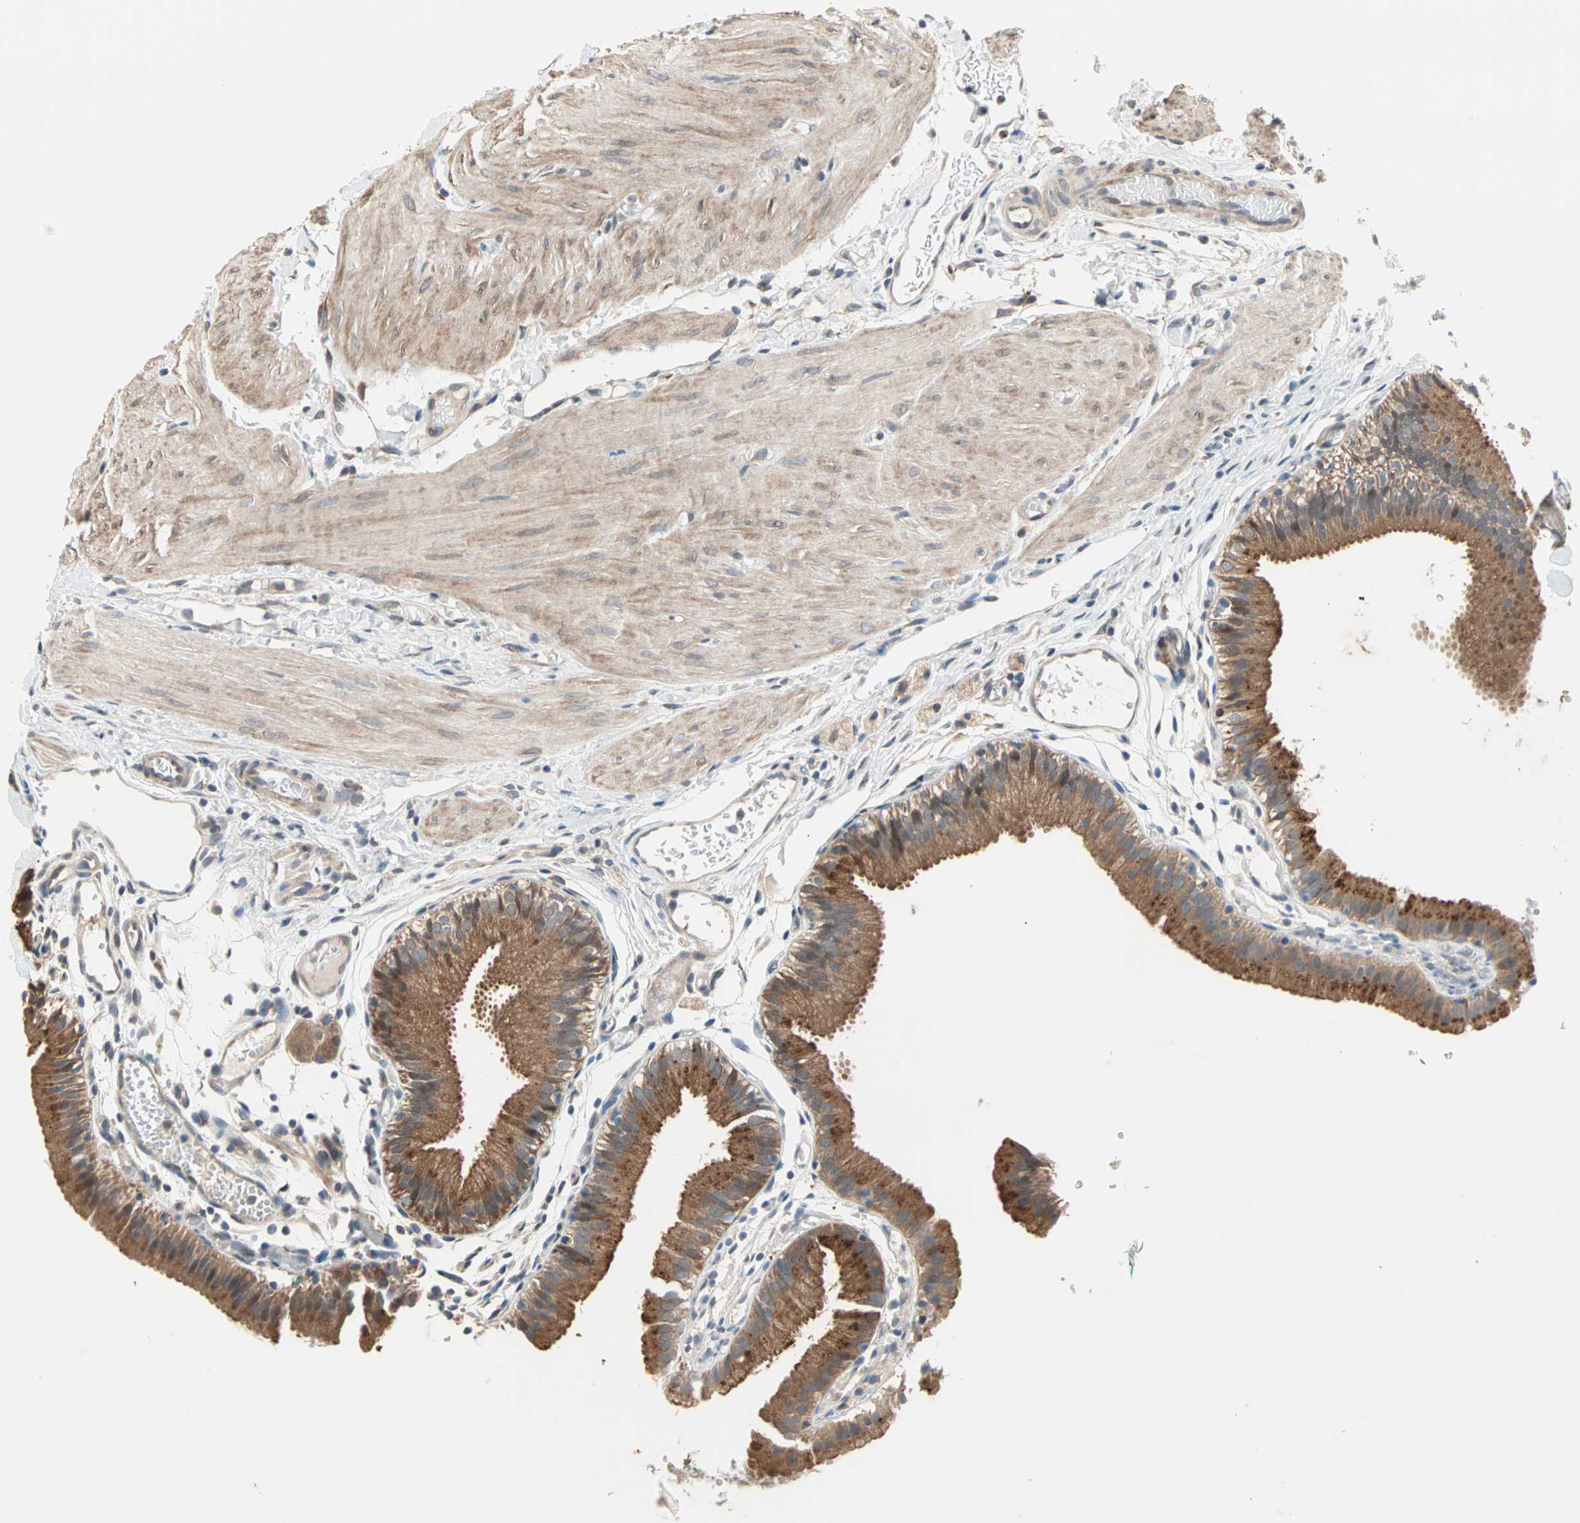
{"staining": {"intensity": "moderate", "quantity": ">75%", "location": "cytoplasmic/membranous"}, "tissue": "gallbladder", "cell_type": "Glandular cells", "image_type": "normal", "snomed": [{"axis": "morphology", "description": "Normal tissue, NOS"}, {"axis": "topography", "description": "Gallbladder"}], "caption": "Protein staining of unremarkable gallbladder shows moderate cytoplasmic/membranous expression in about >75% of glandular cells.", "gene": "SAR1A", "patient": {"sex": "female", "age": 26}}